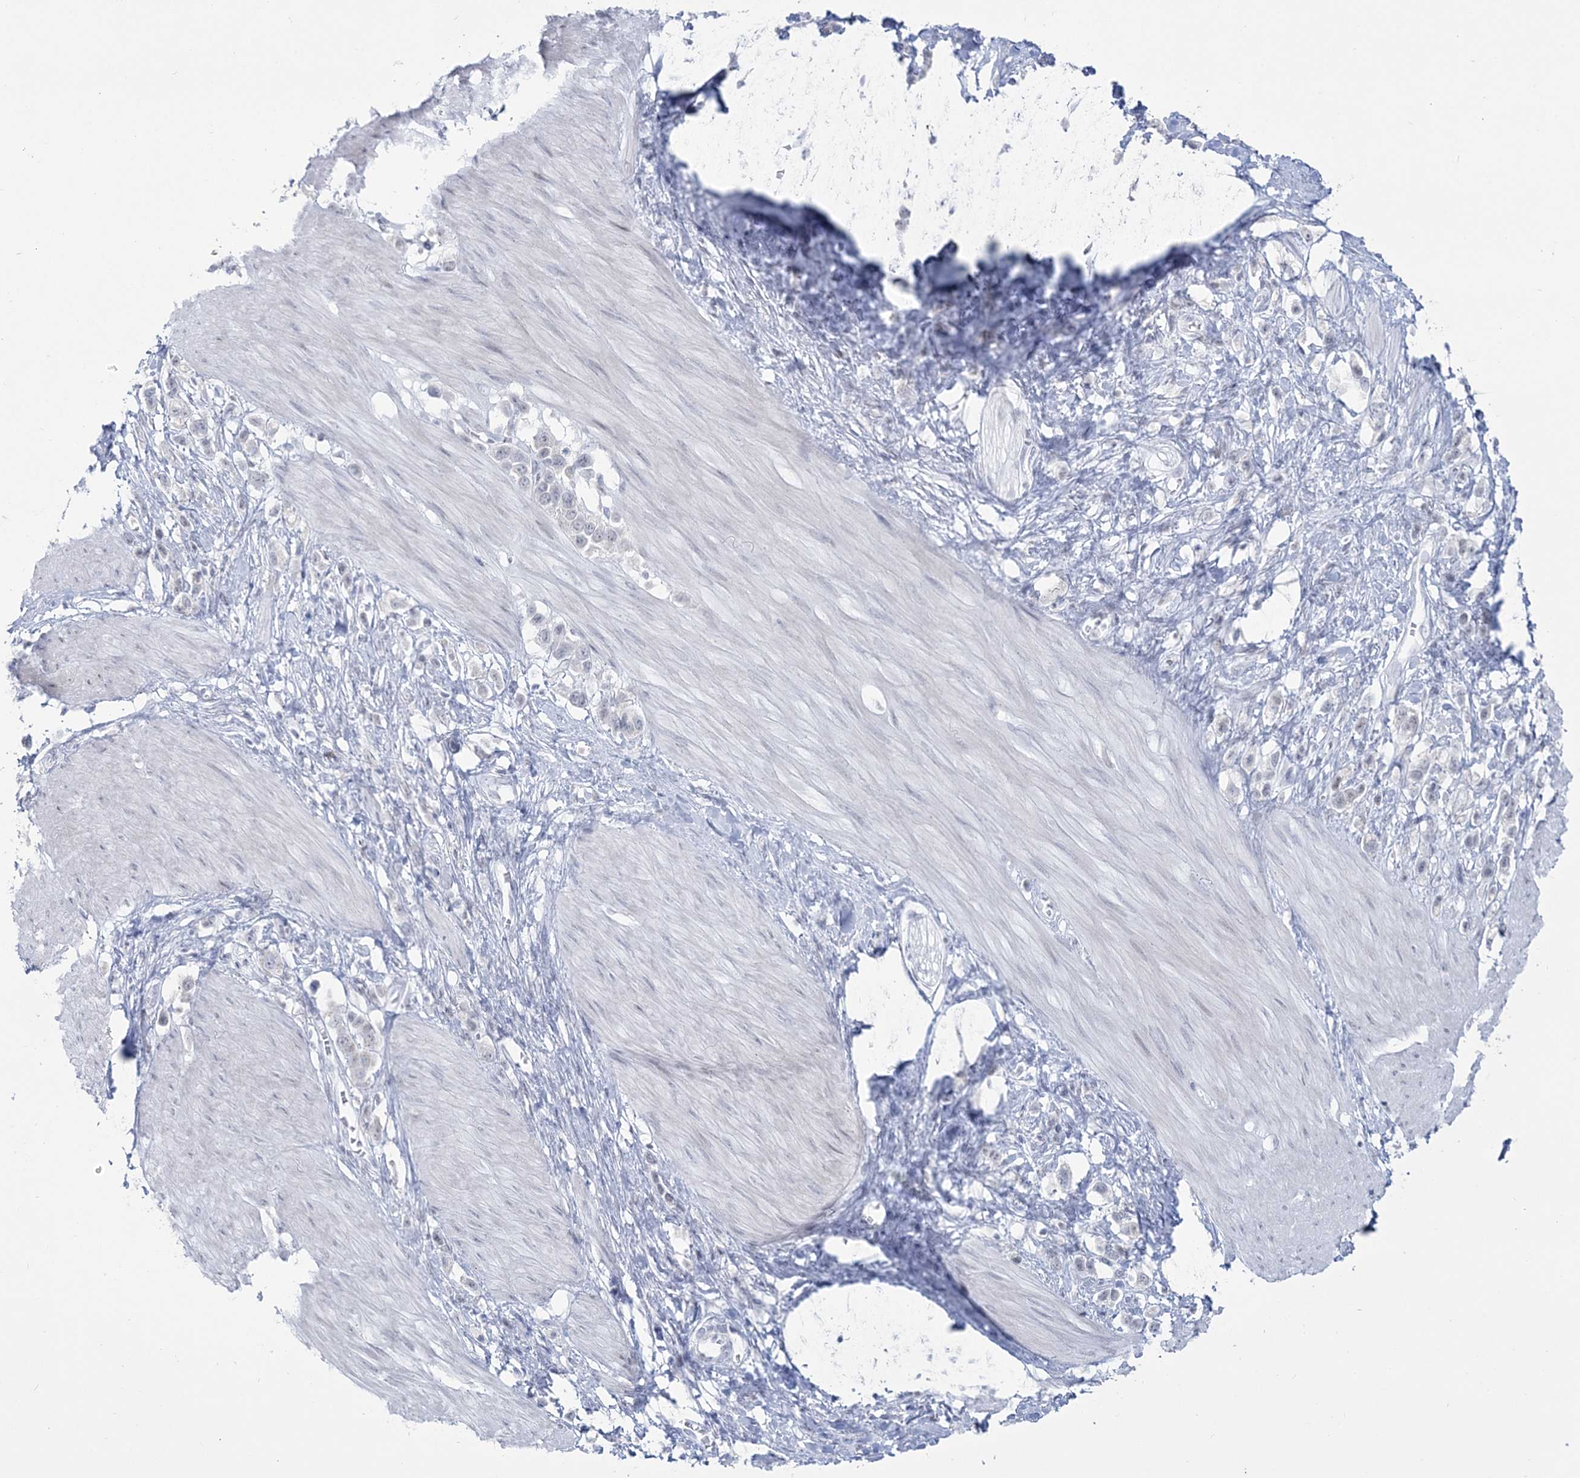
{"staining": {"intensity": "negative", "quantity": "none", "location": "none"}, "tissue": "stomach cancer", "cell_type": "Tumor cells", "image_type": "cancer", "snomed": [{"axis": "morphology", "description": "Adenocarcinoma, NOS"}, {"axis": "topography", "description": "Stomach"}], "caption": "Immunohistochemistry (IHC) of adenocarcinoma (stomach) reveals no positivity in tumor cells.", "gene": "ZNF843", "patient": {"sex": "female", "age": 65}}